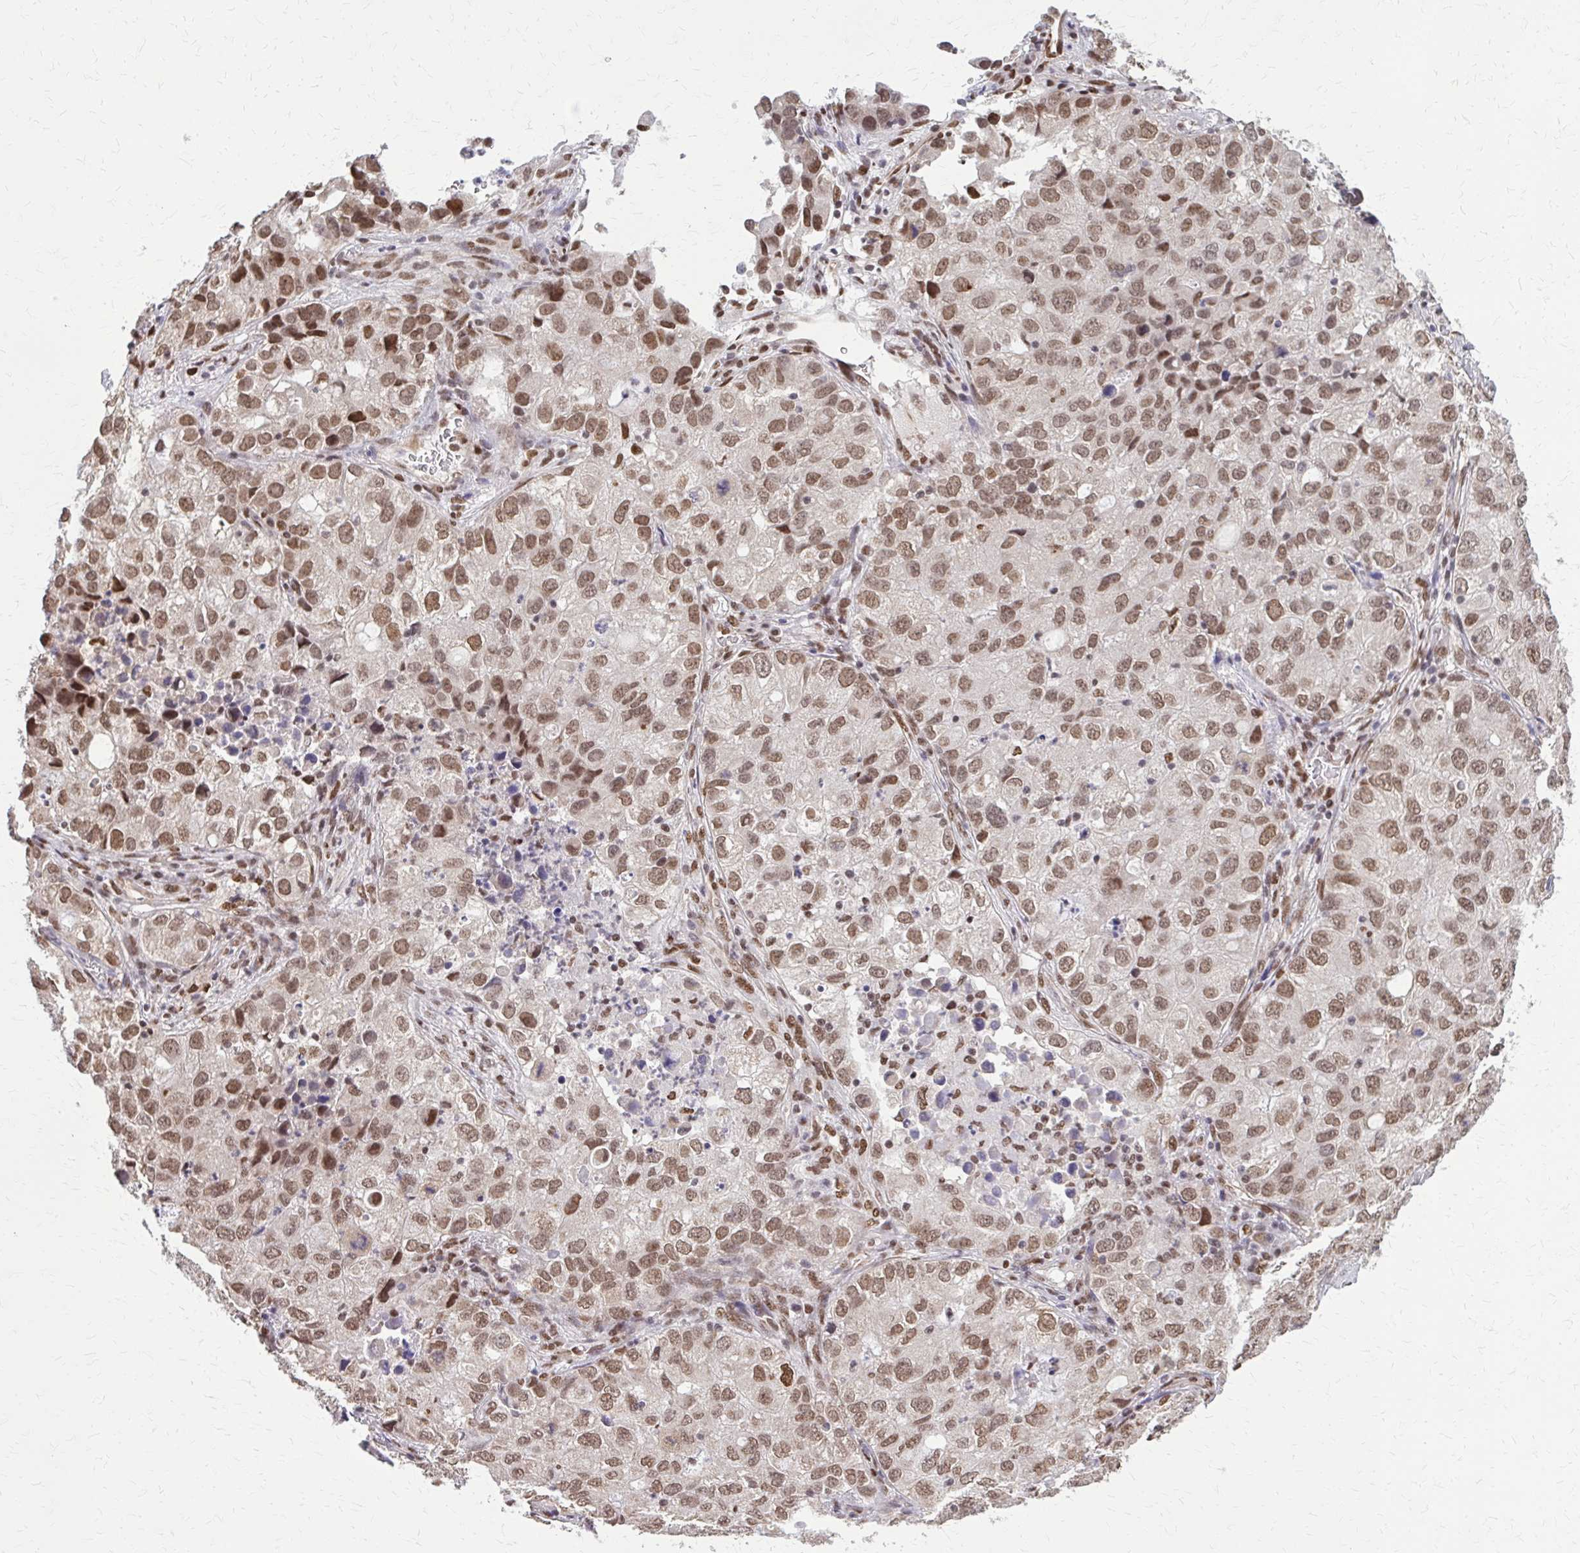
{"staining": {"intensity": "moderate", "quantity": "25%-75%", "location": "nuclear"}, "tissue": "lung cancer", "cell_type": "Tumor cells", "image_type": "cancer", "snomed": [{"axis": "morphology", "description": "Normal morphology"}, {"axis": "morphology", "description": "Adenocarcinoma, NOS"}, {"axis": "topography", "description": "Lymph node"}, {"axis": "topography", "description": "Lung"}], "caption": "Lung cancer stained with DAB (3,3'-diaminobenzidine) immunohistochemistry exhibits medium levels of moderate nuclear expression in about 25%-75% of tumor cells. (DAB IHC, brown staining for protein, blue staining for nuclei).", "gene": "TTF1", "patient": {"sex": "female", "age": 51}}